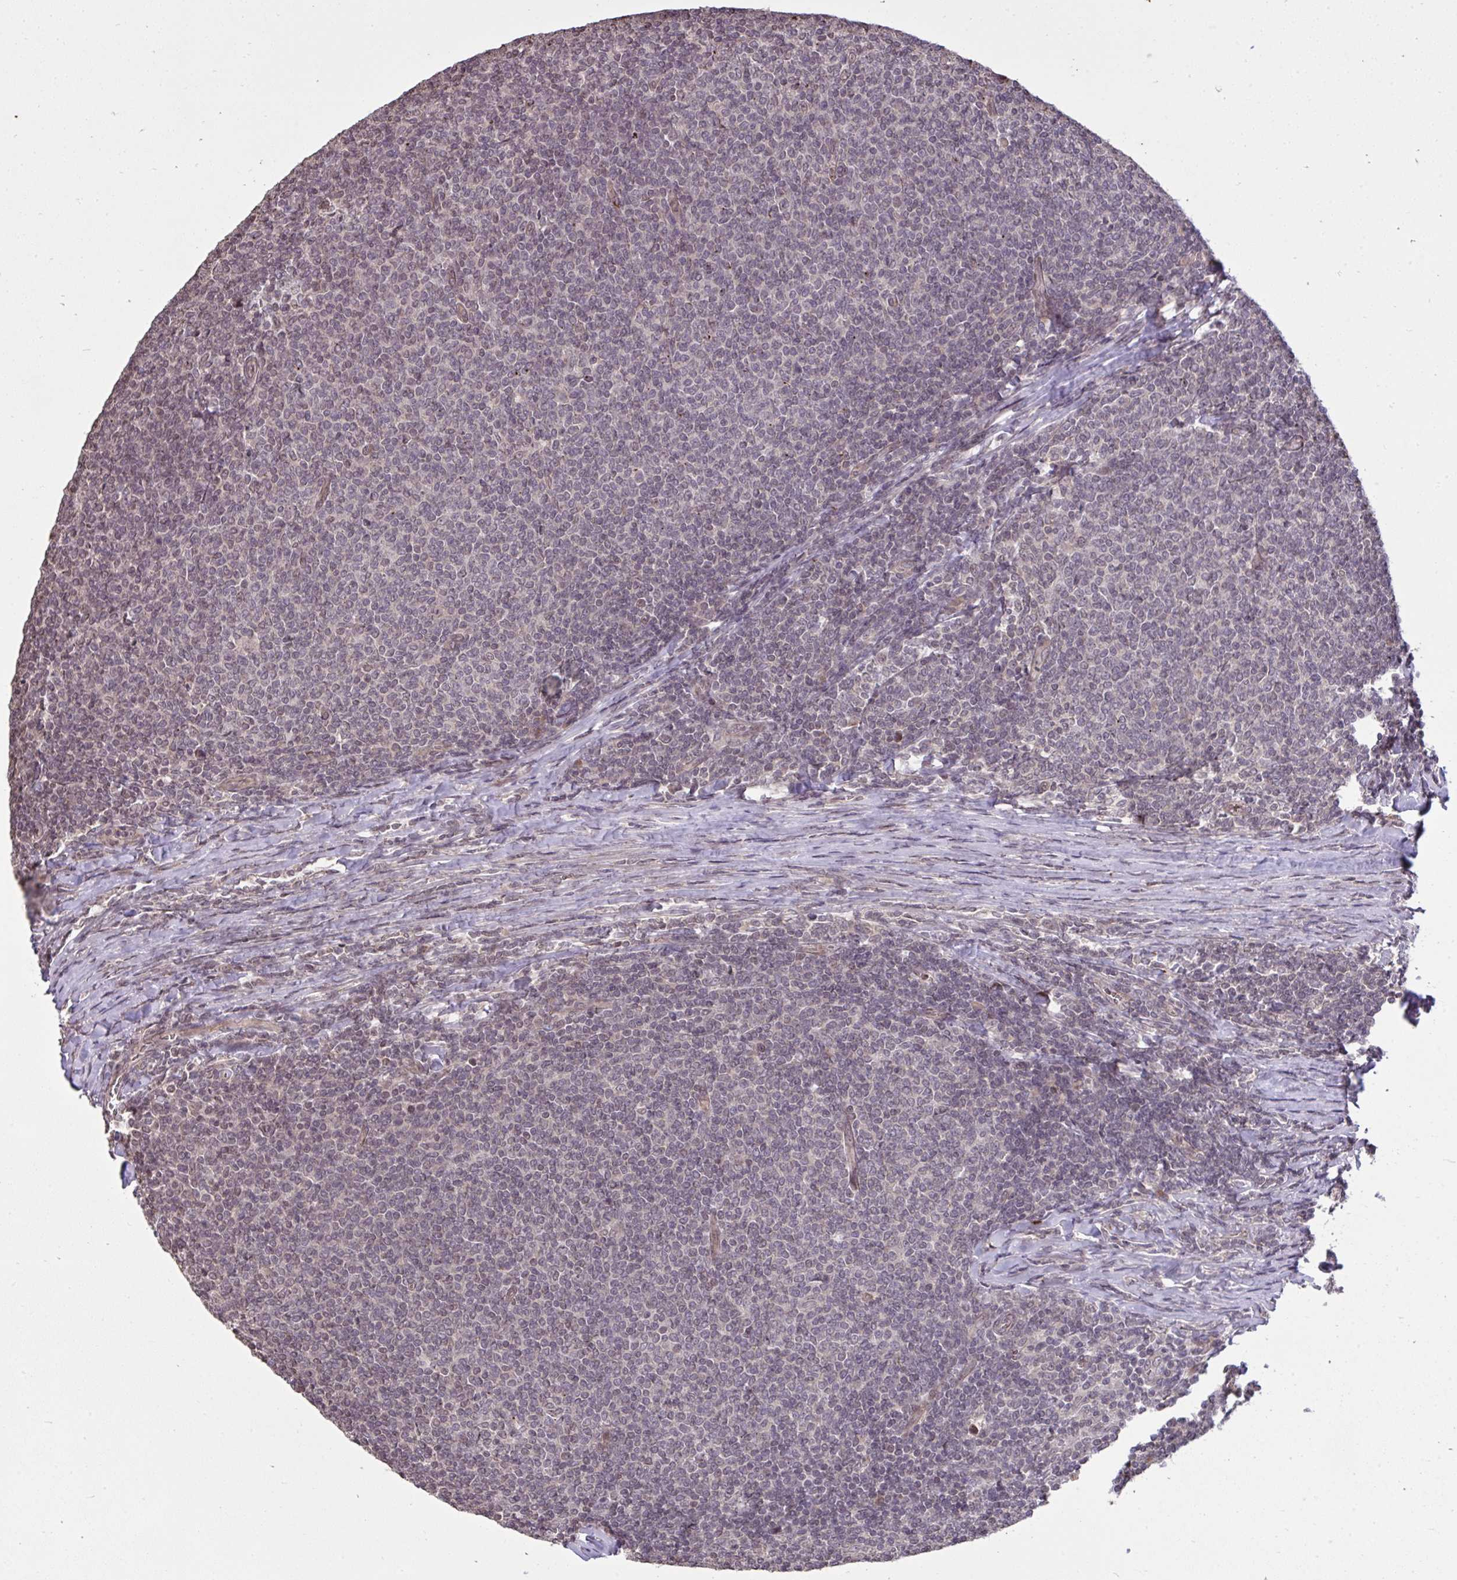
{"staining": {"intensity": "negative", "quantity": "none", "location": "none"}, "tissue": "lymphoma", "cell_type": "Tumor cells", "image_type": "cancer", "snomed": [{"axis": "morphology", "description": "Malignant lymphoma, non-Hodgkin's type, Low grade"}, {"axis": "topography", "description": "Lymph node"}], "caption": "High magnification brightfield microscopy of malignant lymphoma, non-Hodgkin's type (low-grade) stained with DAB (brown) and counterstained with hematoxylin (blue): tumor cells show no significant expression.", "gene": "CYP20A1", "patient": {"sex": "male", "age": 52}}